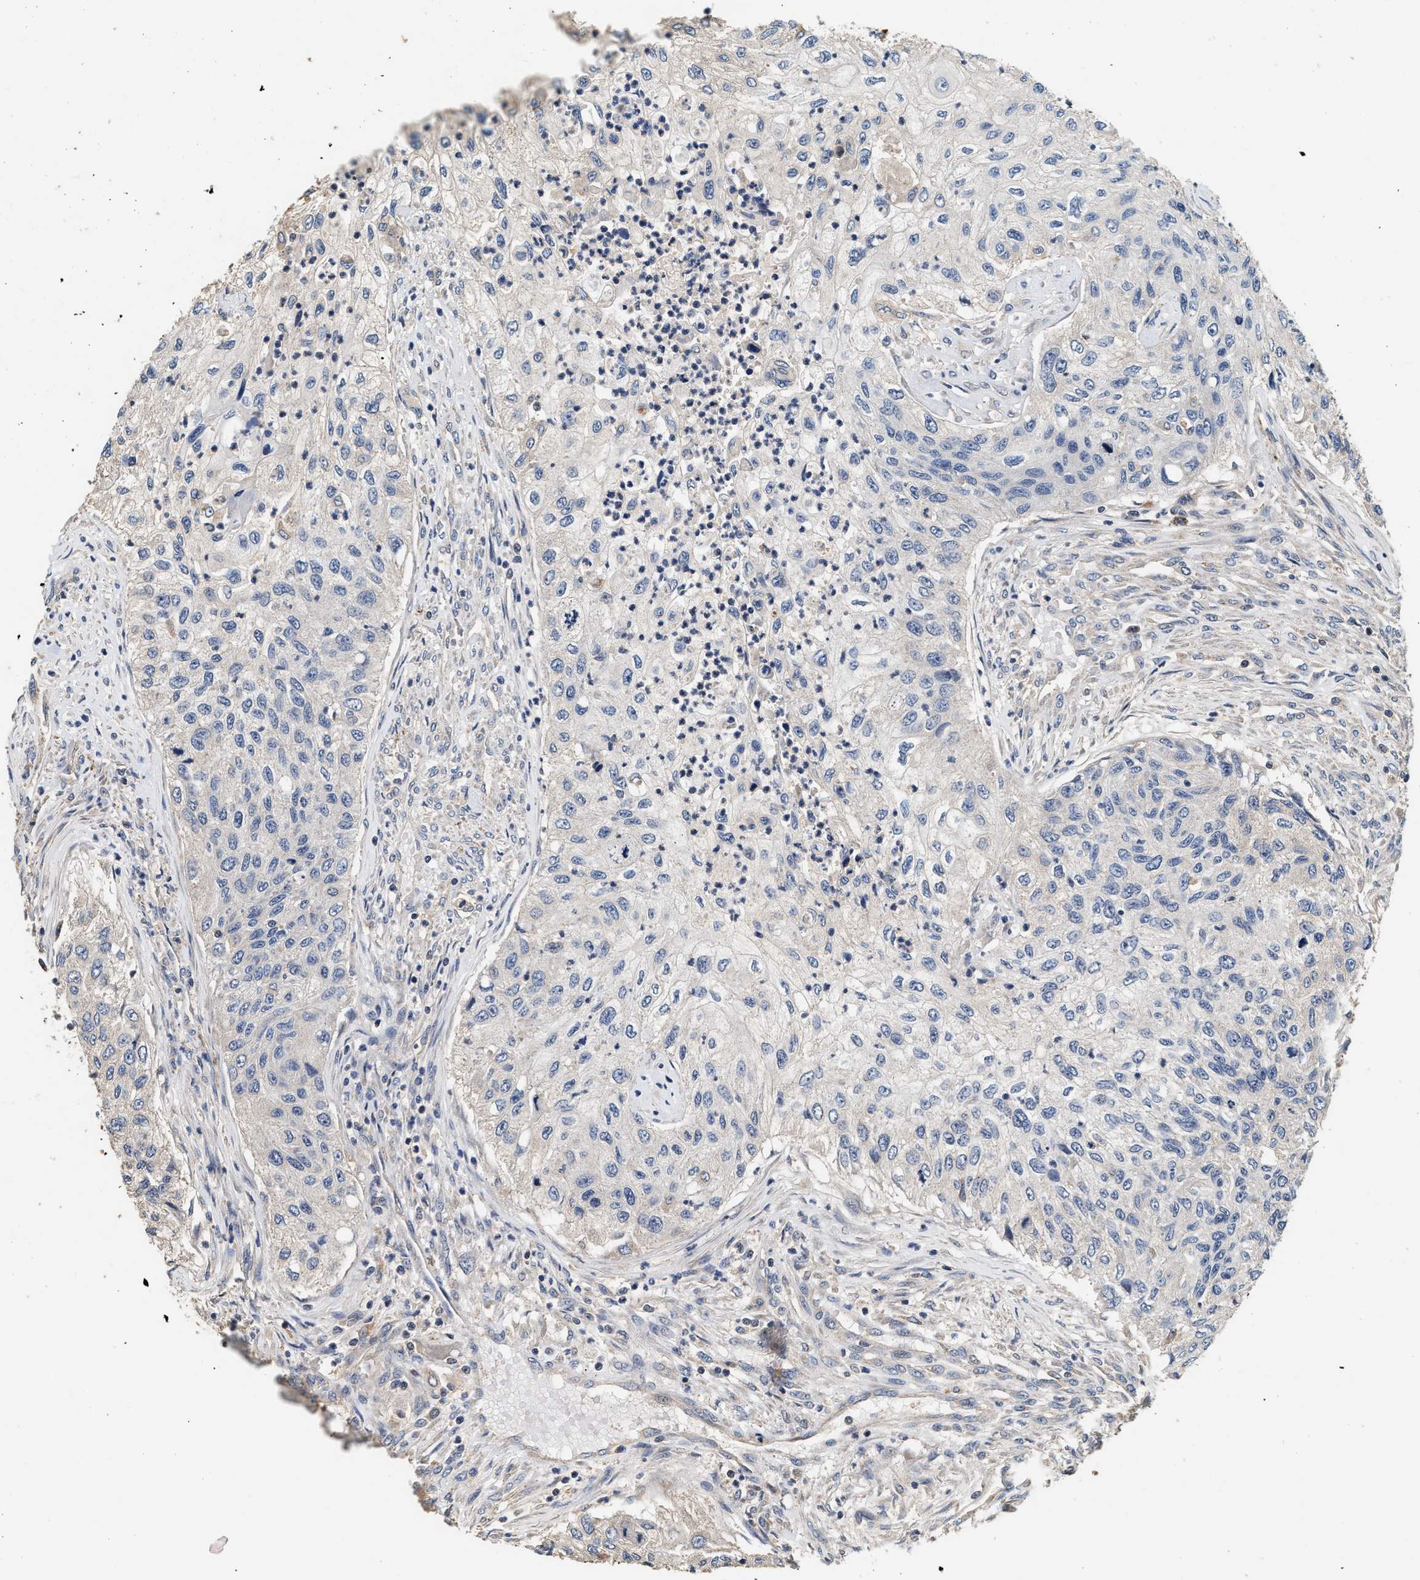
{"staining": {"intensity": "negative", "quantity": "none", "location": "none"}, "tissue": "urothelial cancer", "cell_type": "Tumor cells", "image_type": "cancer", "snomed": [{"axis": "morphology", "description": "Urothelial carcinoma, High grade"}, {"axis": "topography", "description": "Urinary bladder"}], "caption": "Immunohistochemistry of urothelial cancer reveals no staining in tumor cells.", "gene": "PTGR3", "patient": {"sex": "female", "age": 60}}